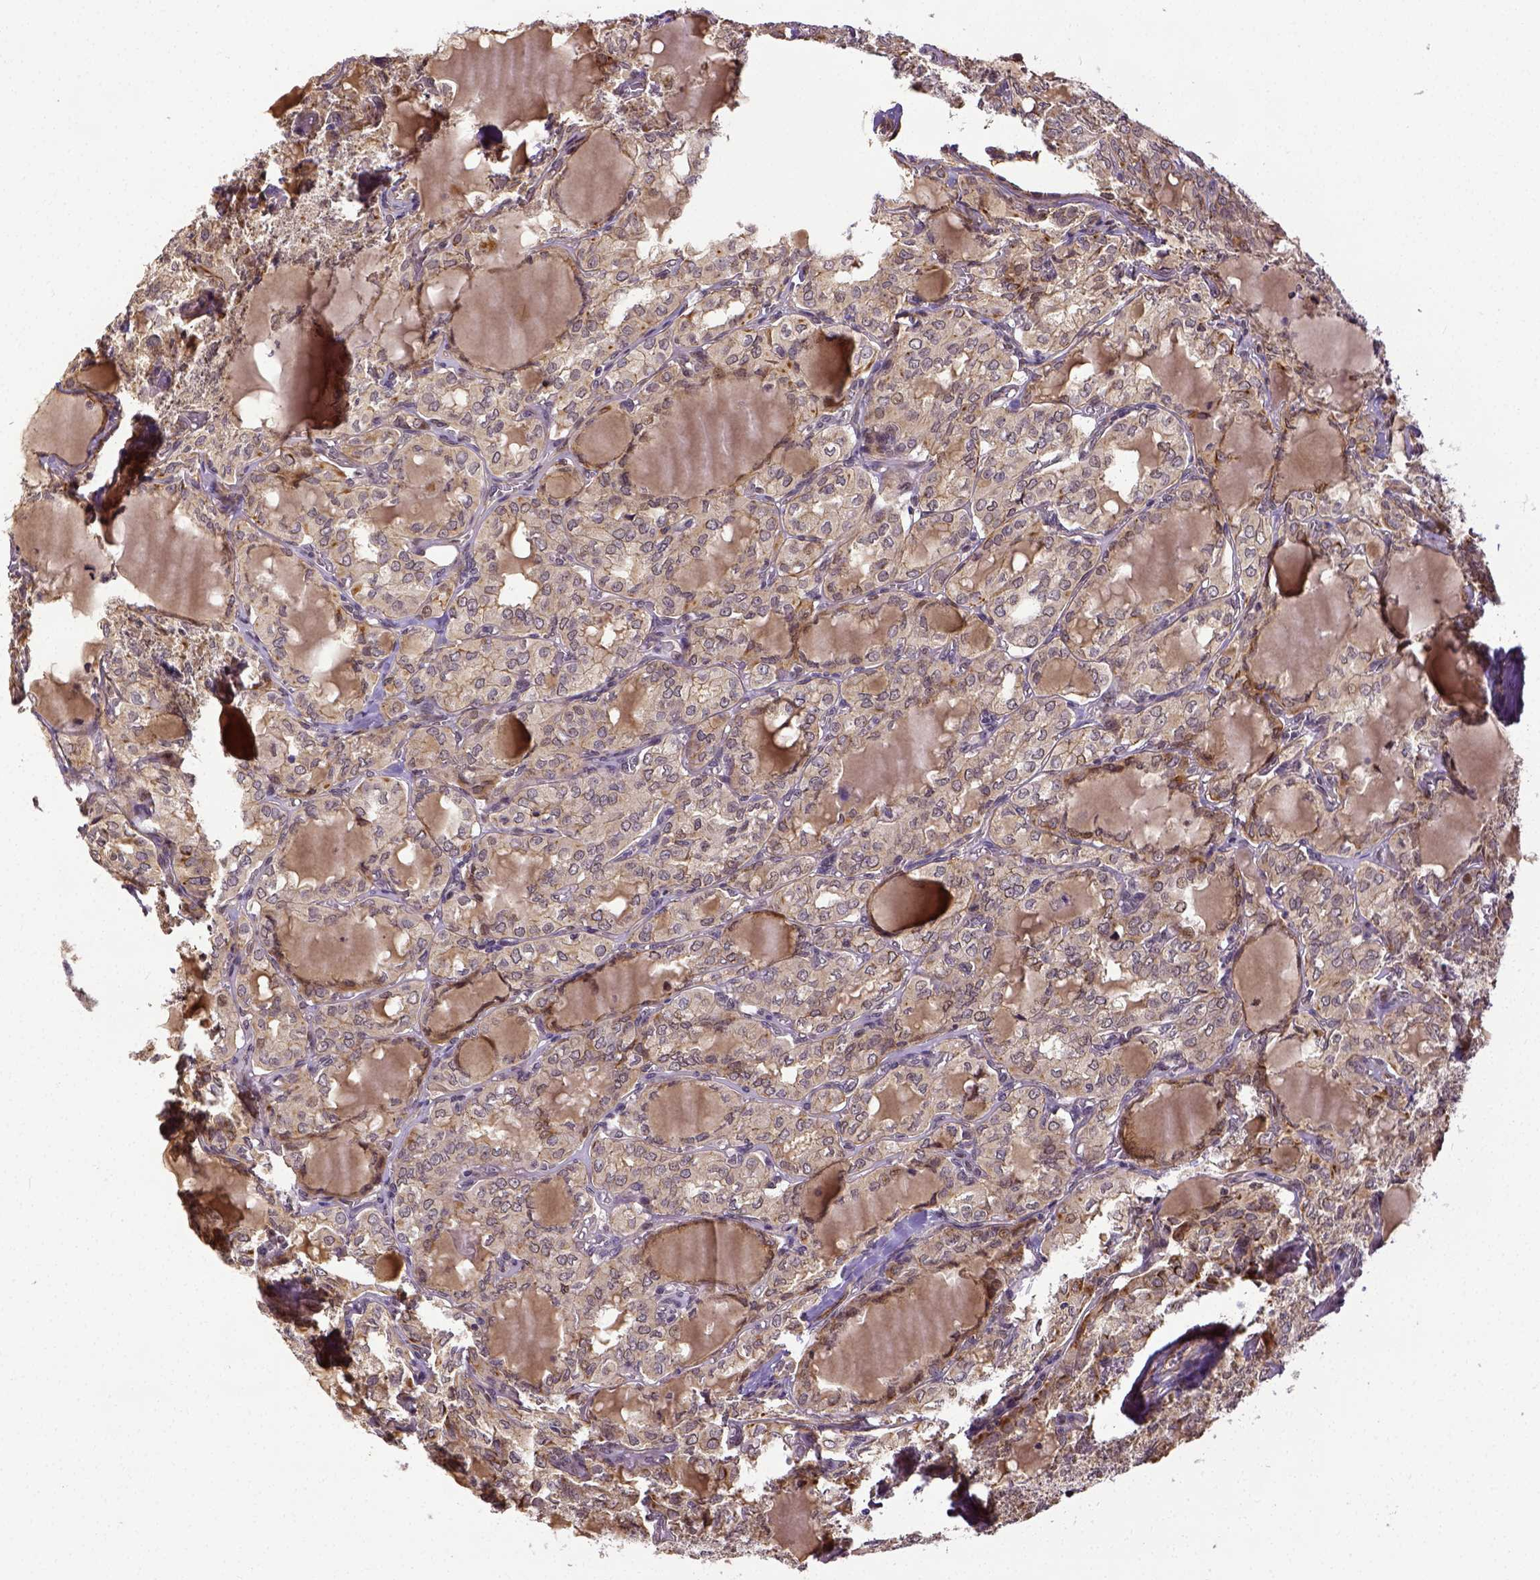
{"staining": {"intensity": "weak", "quantity": "25%-75%", "location": "cytoplasmic/membranous"}, "tissue": "thyroid cancer", "cell_type": "Tumor cells", "image_type": "cancer", "snomed": [{"axis": "morphology", "description": "Papillary adenocarcinoma, NOS"}, {"axis": "topography", "description": "Thyroid gland"}], "caption": "Immunohistochemistry (IHC) of thyroid papillary adenocarcinoma displays low levels of weak cytoplasmic/membranous staining in about 25%-75% of tumor cells. (Brightfield microscopy of DAB IHC at high magnification).", "gene": "DICER1", "patient": {"sex": "male", "age": 20}}